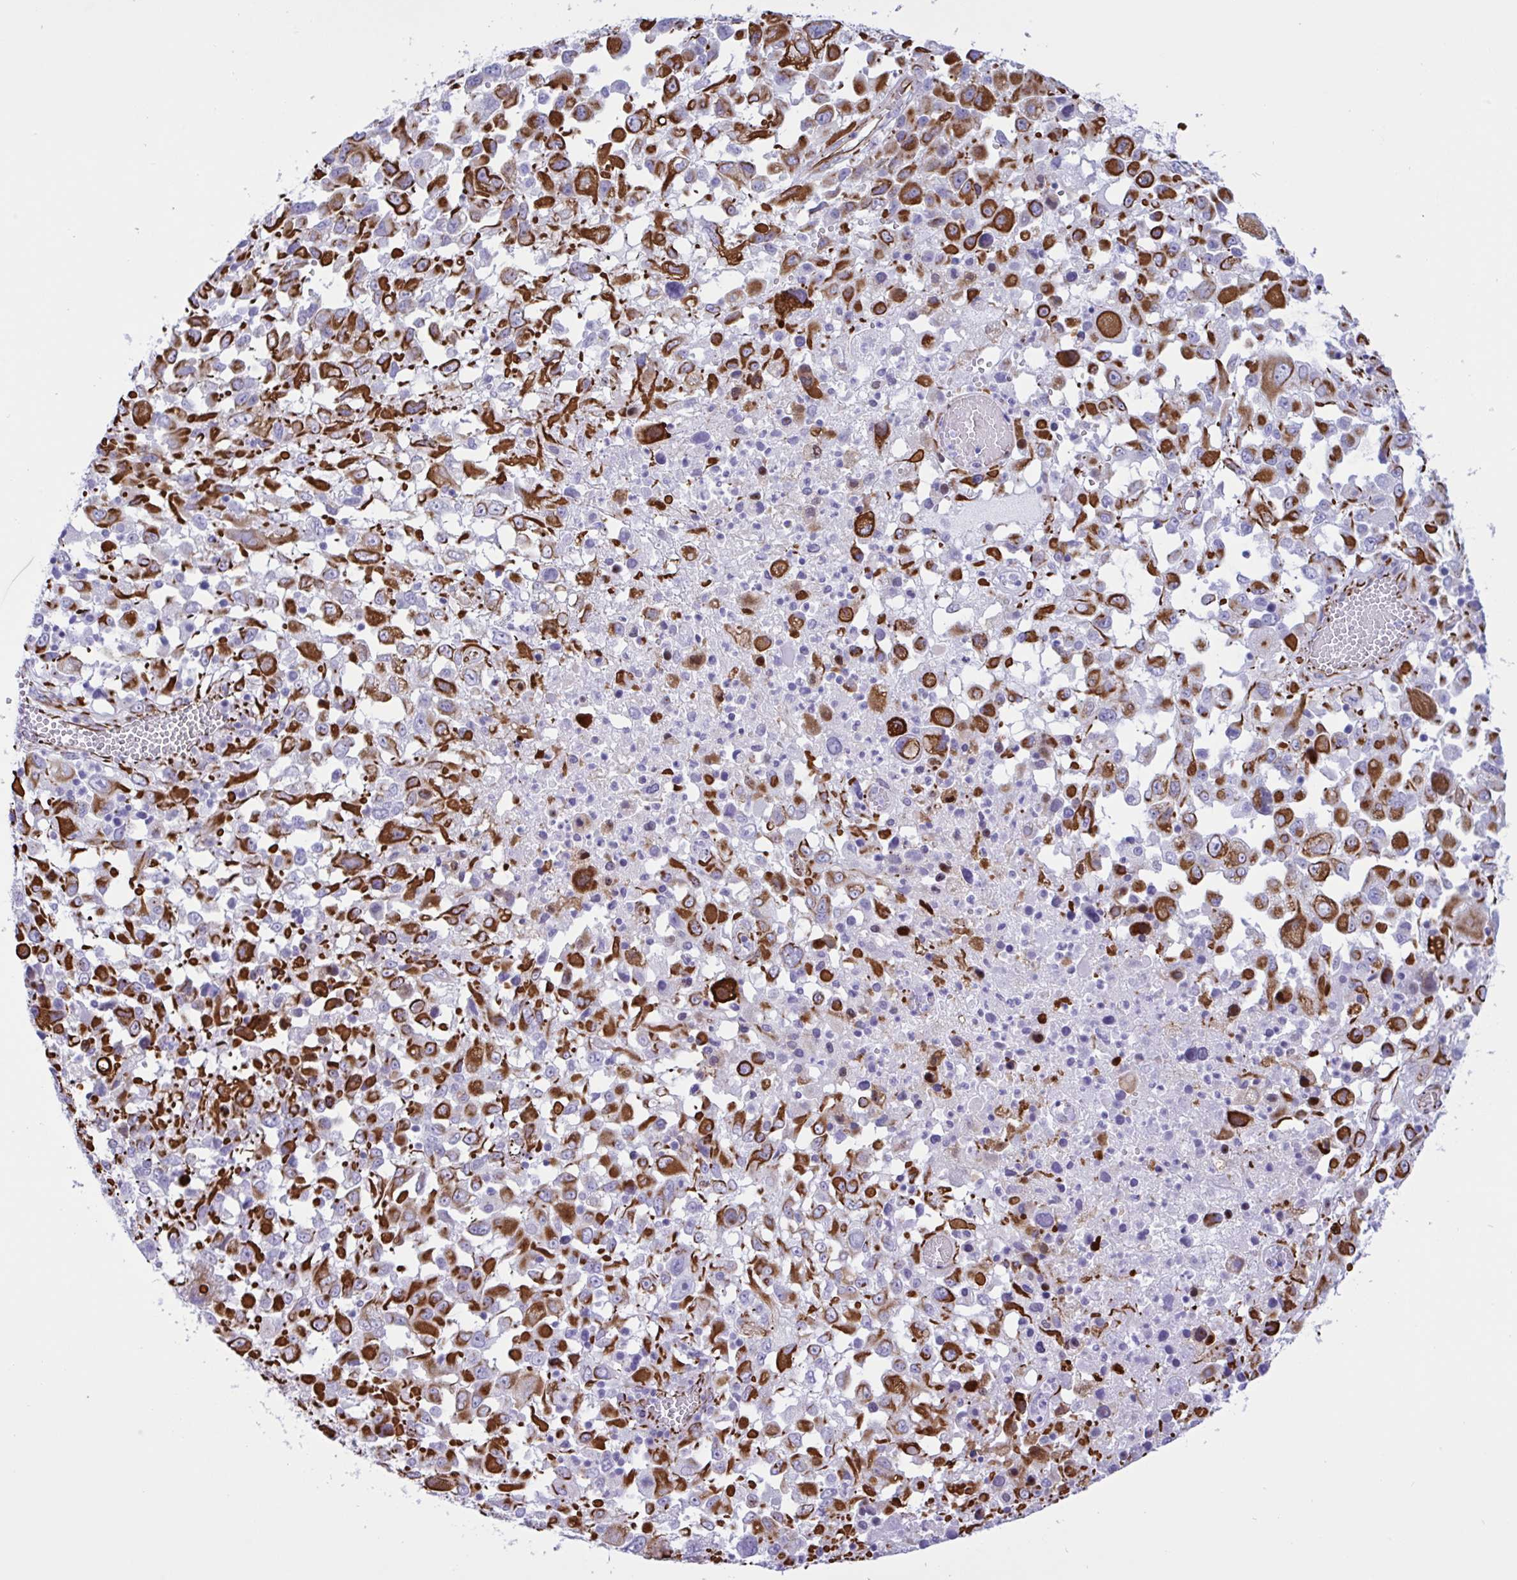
{"staining": {"intensity": "strong", "quantity": ">75%", "location": "cytoplasmic/membranous"}, "tissue": "melanoma", "cell_type": "Tumor cells", "image_type": "cancer", "snomed": [{"axis": "morphology", "description": "Malignant melanoma, Metastatic site"}, {"axis": "topography", "description": "Soft tissue"}], "caption": "IHC photomicrograph of neoplastic tissue: melanoma stained using immunohistochemistry (IHC) displays high levels of strong protein expression localized specifically in the cytoplasmic/membranous of tumor cells, appearing as a cytoplasmic/membranous brown color.", "gene": "SMAD5", "patient": {"sex": "male", "age": 50}}